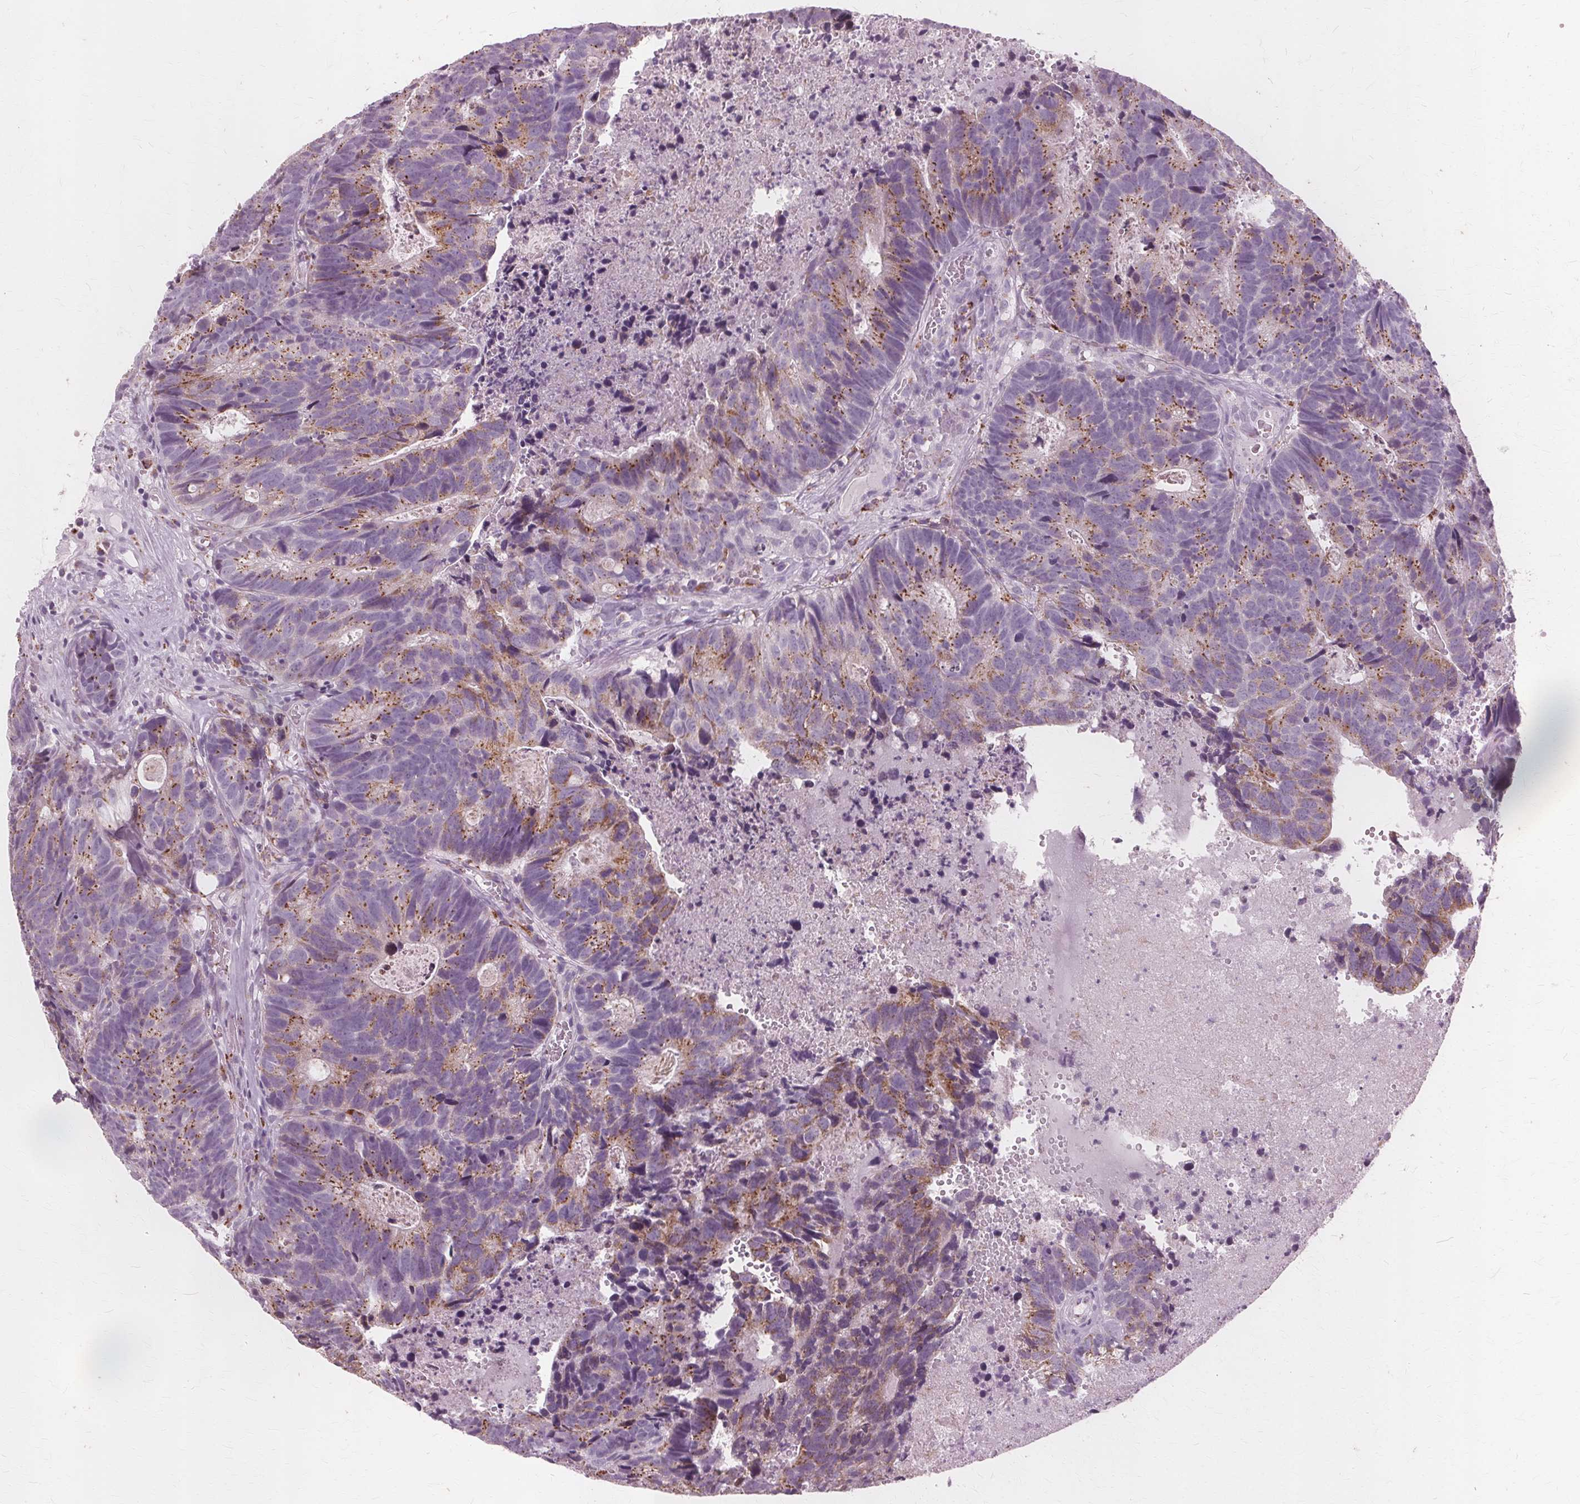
{"staining": {"intensity": "moderate", "quantity": "25%-75%", "location": "cytoplasmic/membranous"}, "tissue": "head and neck cancer", "cell_type": "Tumor cells", "image_type": "cancer", "snomed": [{"axis": "morphology", "description": "Adenocarcinoma, NOS"}, {"axis": "topography", "description": "Head-Neck"}], "caption": "A brown stain shows moderate cytoplasmic/membranous positivity of a protein in head and neck cancer (adenocarcinoma) tumor cells.", "gene": "DNASE2", "patient": {"sex": "male", "age": 62}}